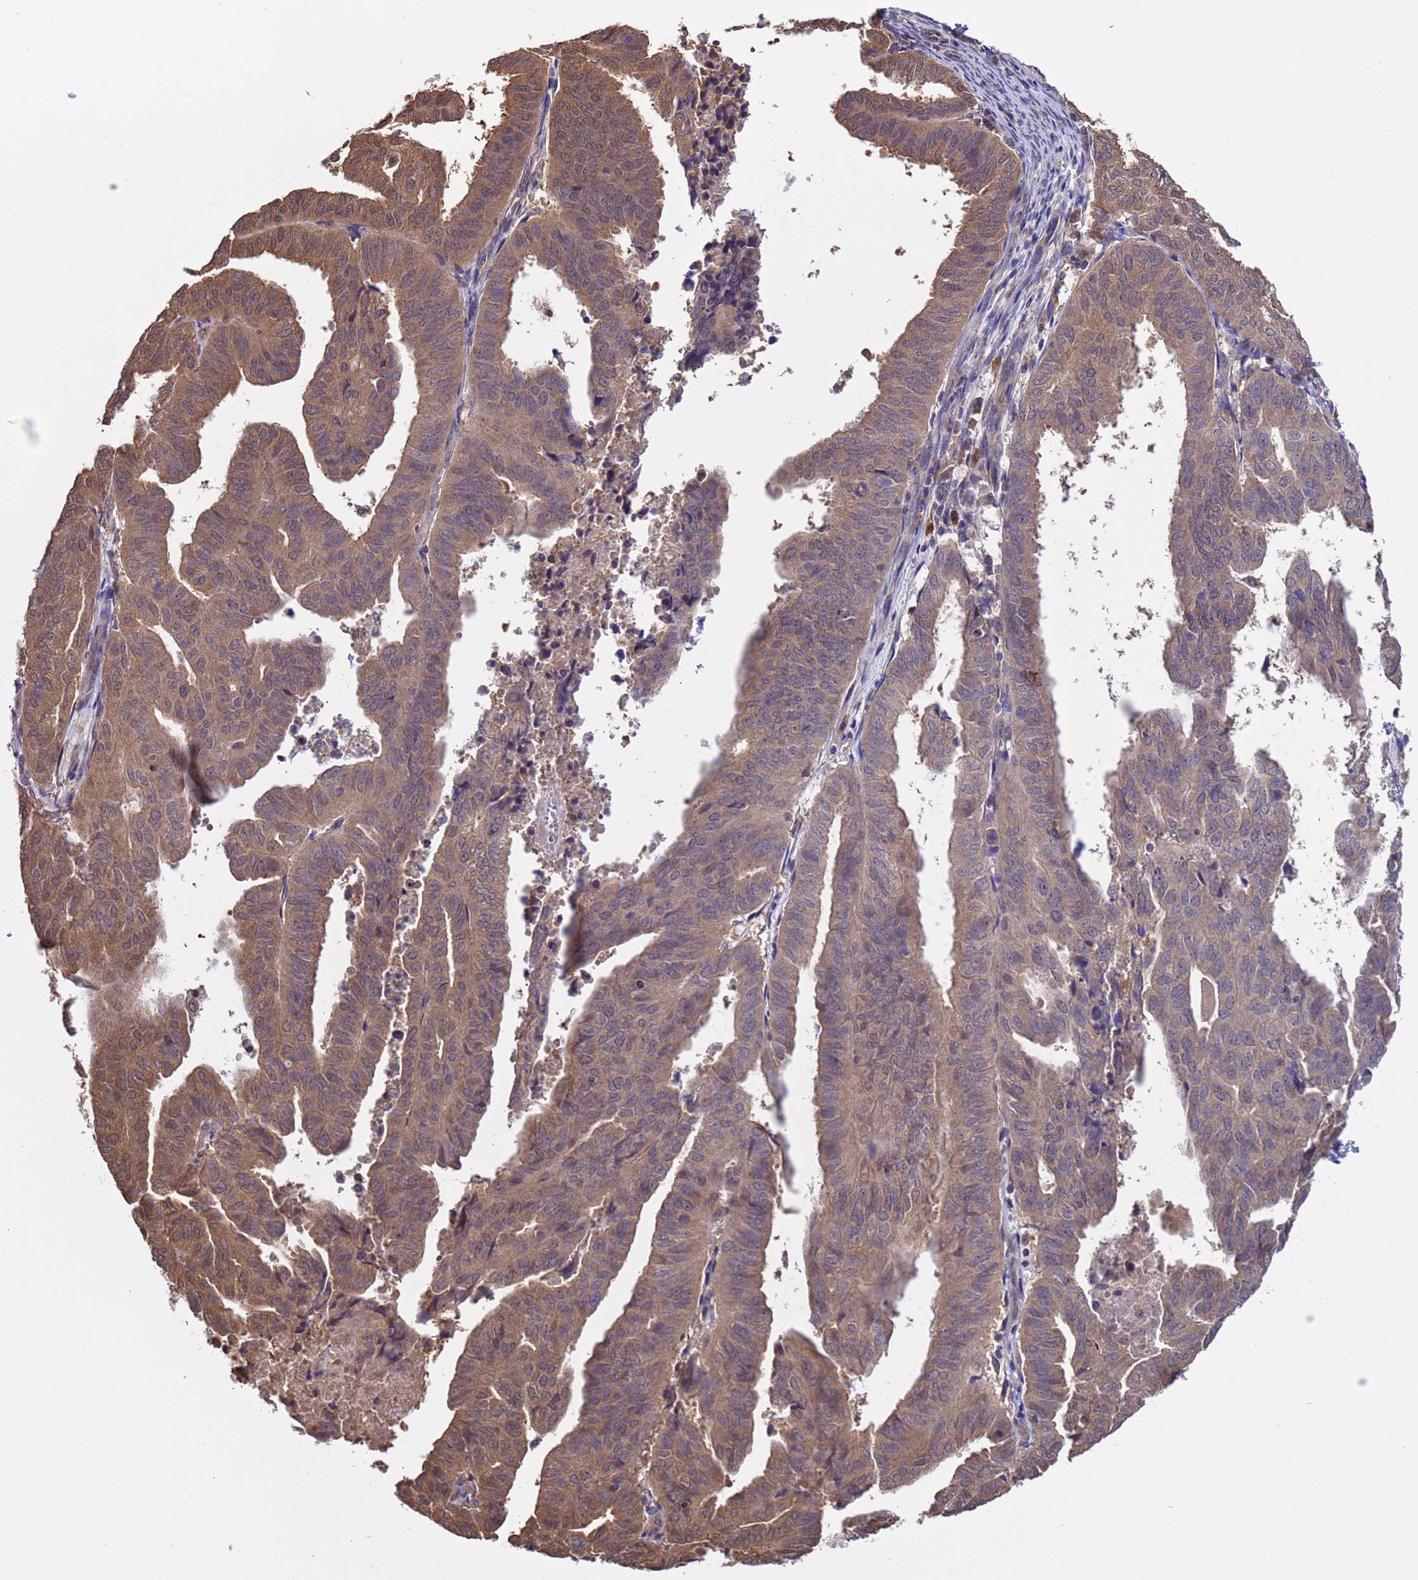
{"staining": {"intensity": "moderate", "quantity": ">75%", "location": "cytoplasmic/membranous,nuclear"}, "tissue": "endometrial cancer", "cell_type": "Tumor cells", "image_type": "cancer", "snomed": [{"axis": "morphology", "description": "Adenocarcinoma, NOS"}, {"axis": "topography", "description": "Uterus"}], "caption": "A brown stain shows moderate cytoplasmic/membranous and nuclear expression of a protein in endometrial cancer (adenocarcinoma) tumor cells. The protein is shown in brown color, while the nuclei are stained blue.", "gene": "ZFP69B", "patient": {"sex": "female", "age": 77}}